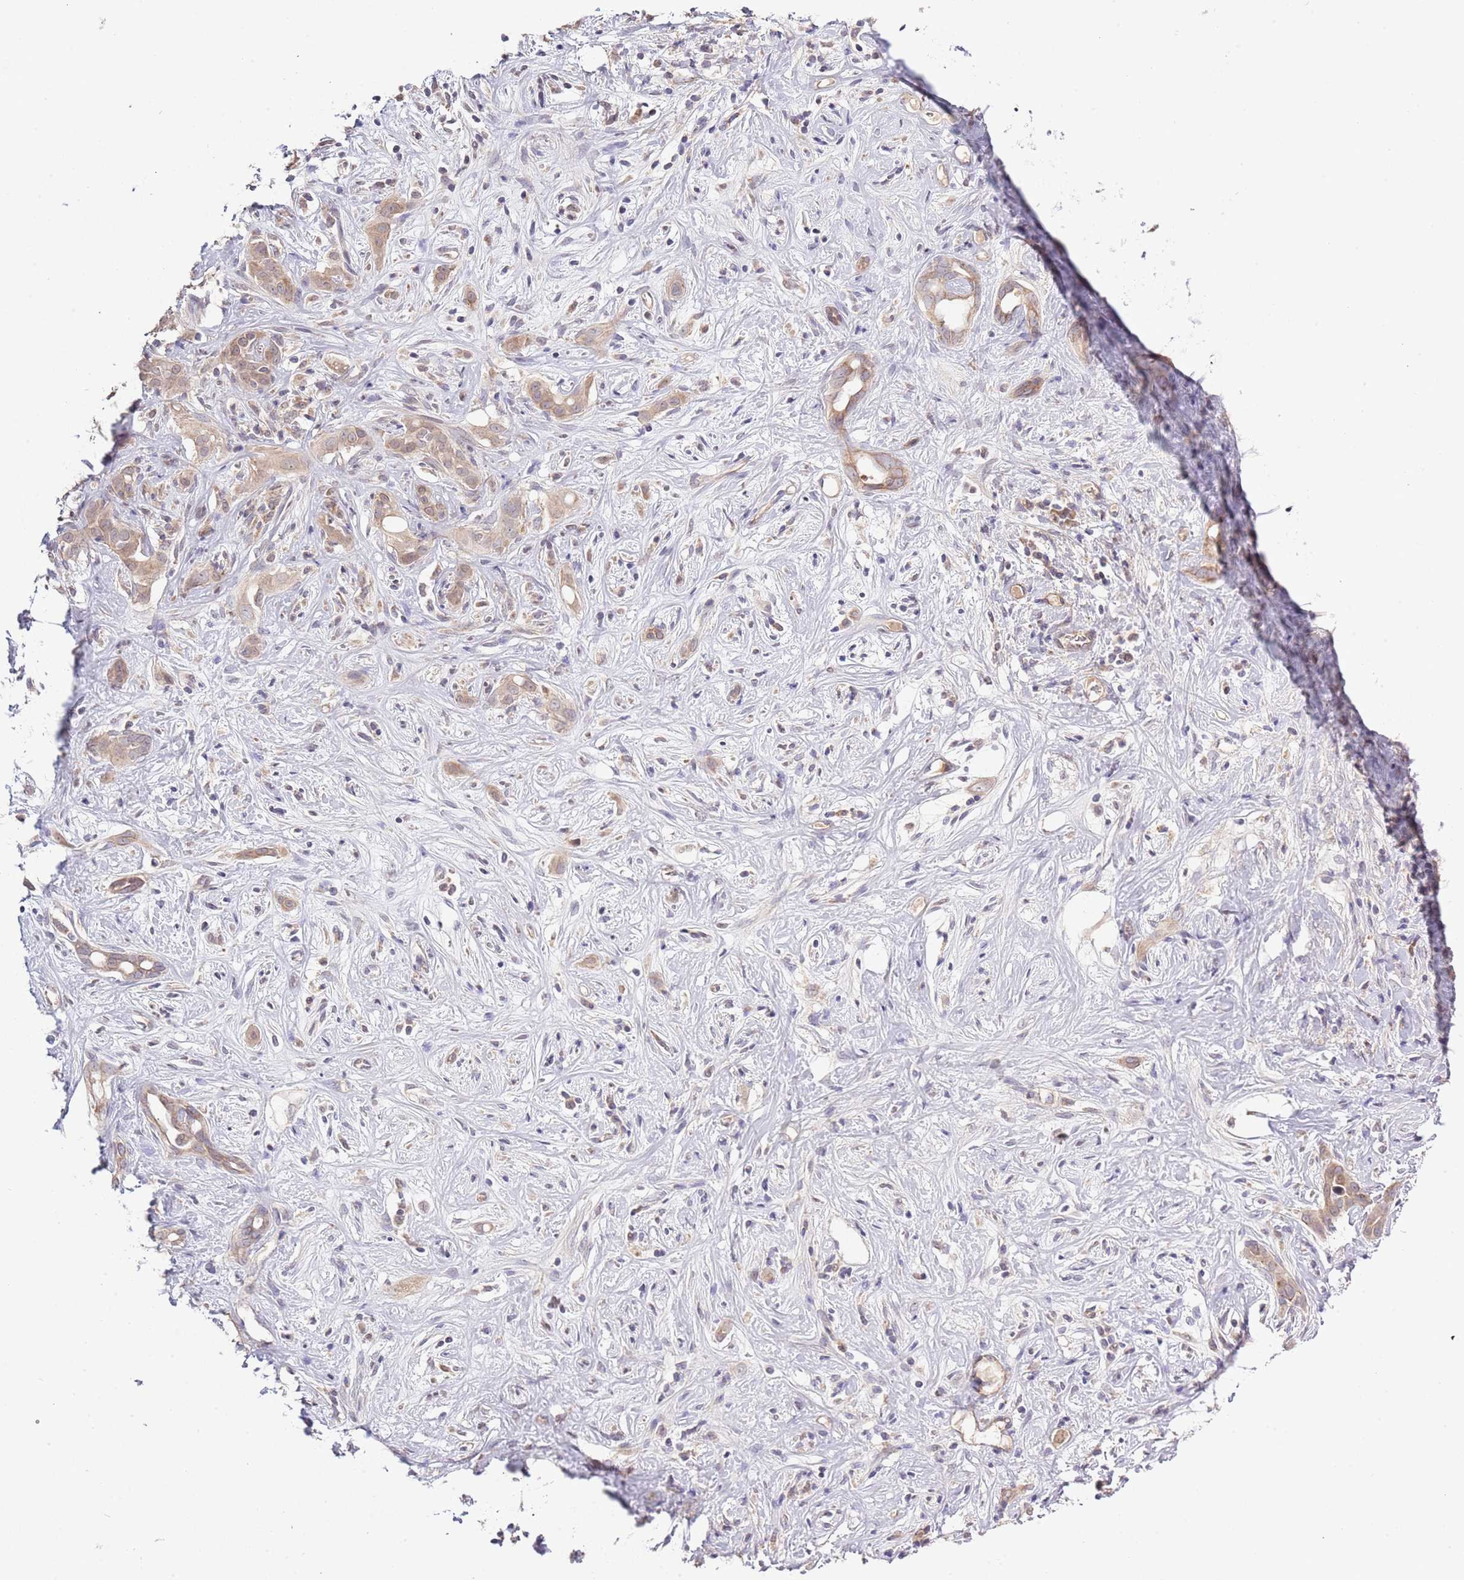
{"staining": {"intensity": "weak", "quantity": ">75%", "location": "cytoplasmic/membranous"}, "tissue": "liver cancer", "cell_type": "Tumor cells", "image_type": "cancer", "snomed": [{"axis": "morphology", "description": "Cholangiocarcinoma"}, {"axis": "topography", "description": "Liver"}], "caption": "Immunohistochemical staining of human liver cholangiocarcinoma exhibits low levels of weak cytoplasmic/membranous protein positivity in about >75% of tumor cells. Immunohistochemistry (ihc) stains the protein of interest in brown and the nuclei are stained blue.", "gene": "IVD", "patient": {"sex": "male", "age": 67}}